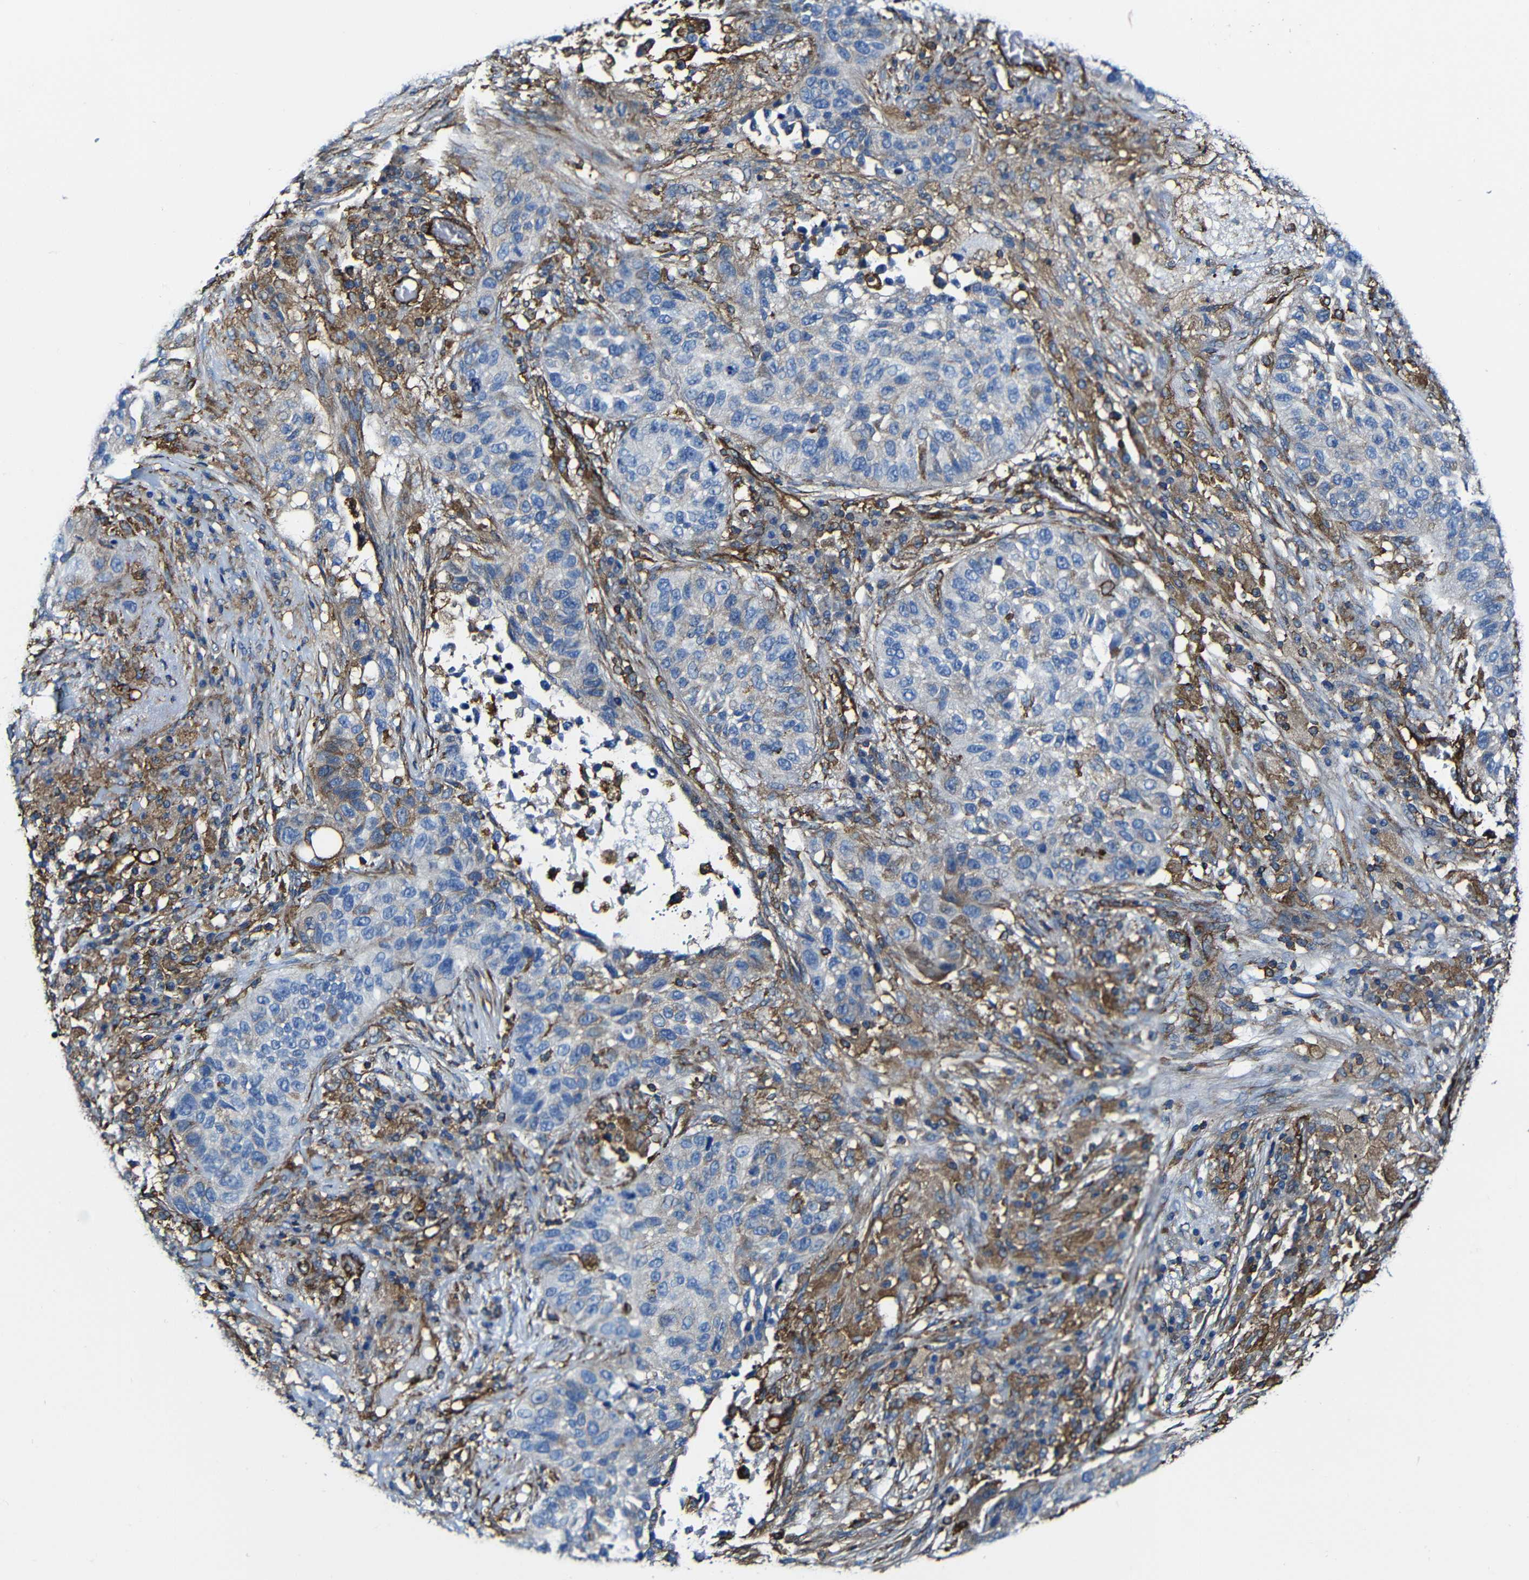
{"staining": {"intensity": "weak", "quantity": "<25%", "location": "cytoplasmic/membranous"}, "tissue": "lung cancer", "cell_type": "Tumor cells", "image_type": "cancer", "snomed": [{"axis": "morphology", "description": "Squamous cell carcinoma, NOS"}, {"axis": "topography", "description": "Lung"}], "caption": "There is no significant positivity in tumor cells of lung cancer.", "gene": "MSN", "patient": {"sex": "male", "age": 57}}